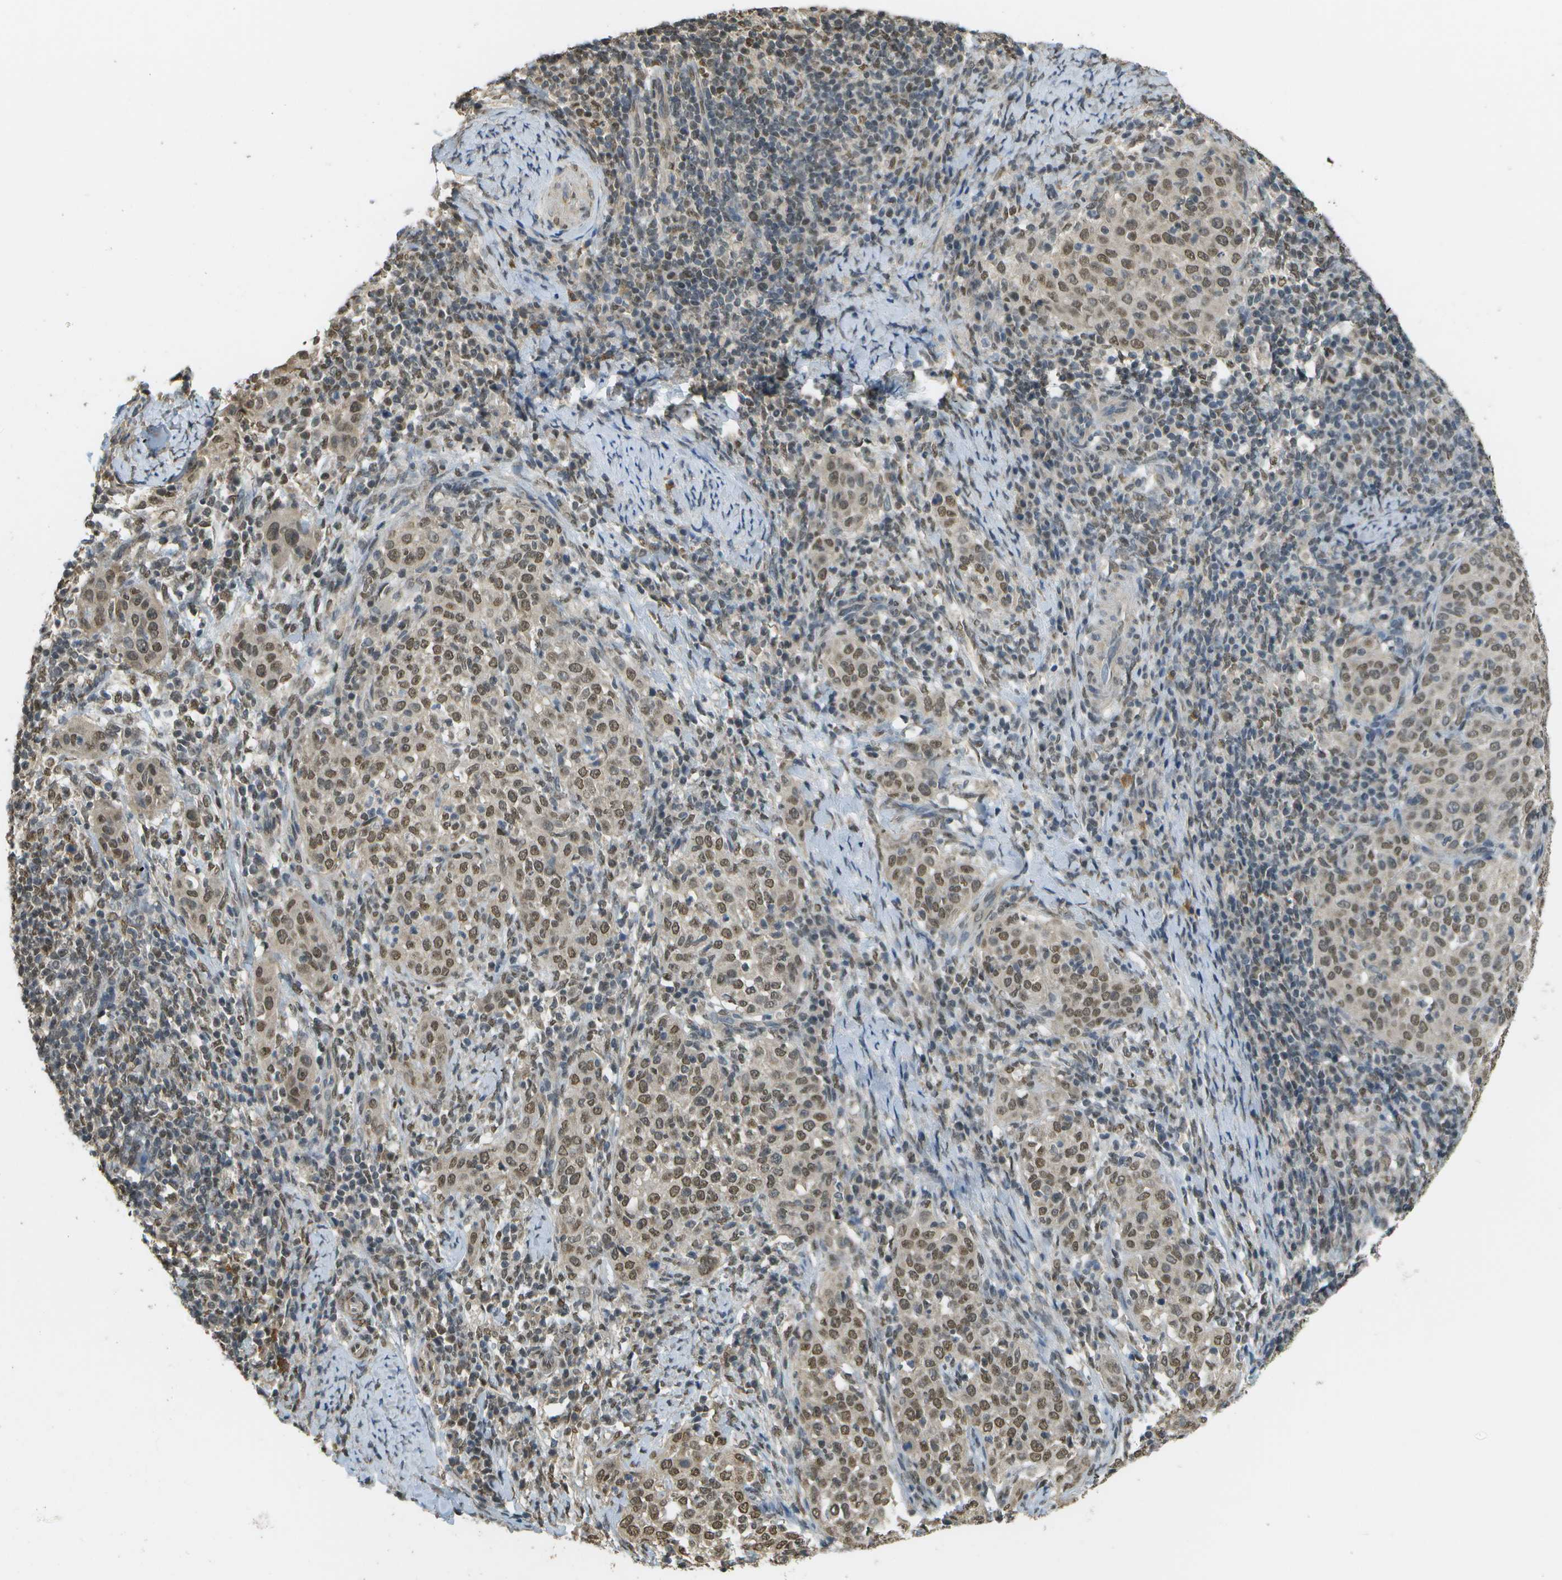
{"staining": {"intensity": "moderate", "quantity": ">75%", "location": "nuclear"}, "tissue": "cervical cancer", "cell_type": "Tumor cells", "image_type": "cancer", "snomed": [{"axis": "morphology", "description": "Squamous cell carcinoma, NOS"}, {"axis": "topography", "description": "Cervix"}], "caption": "The photomicrograph displays immunohistochemical staining of squamous cell carcinoma (cervical). There is moderate nuclear expression is seen in about >75% of tumor cells. Nuclei are stained in blue.", "gene": "ABL2", "patient": {"sex": "female", "age": 51}}